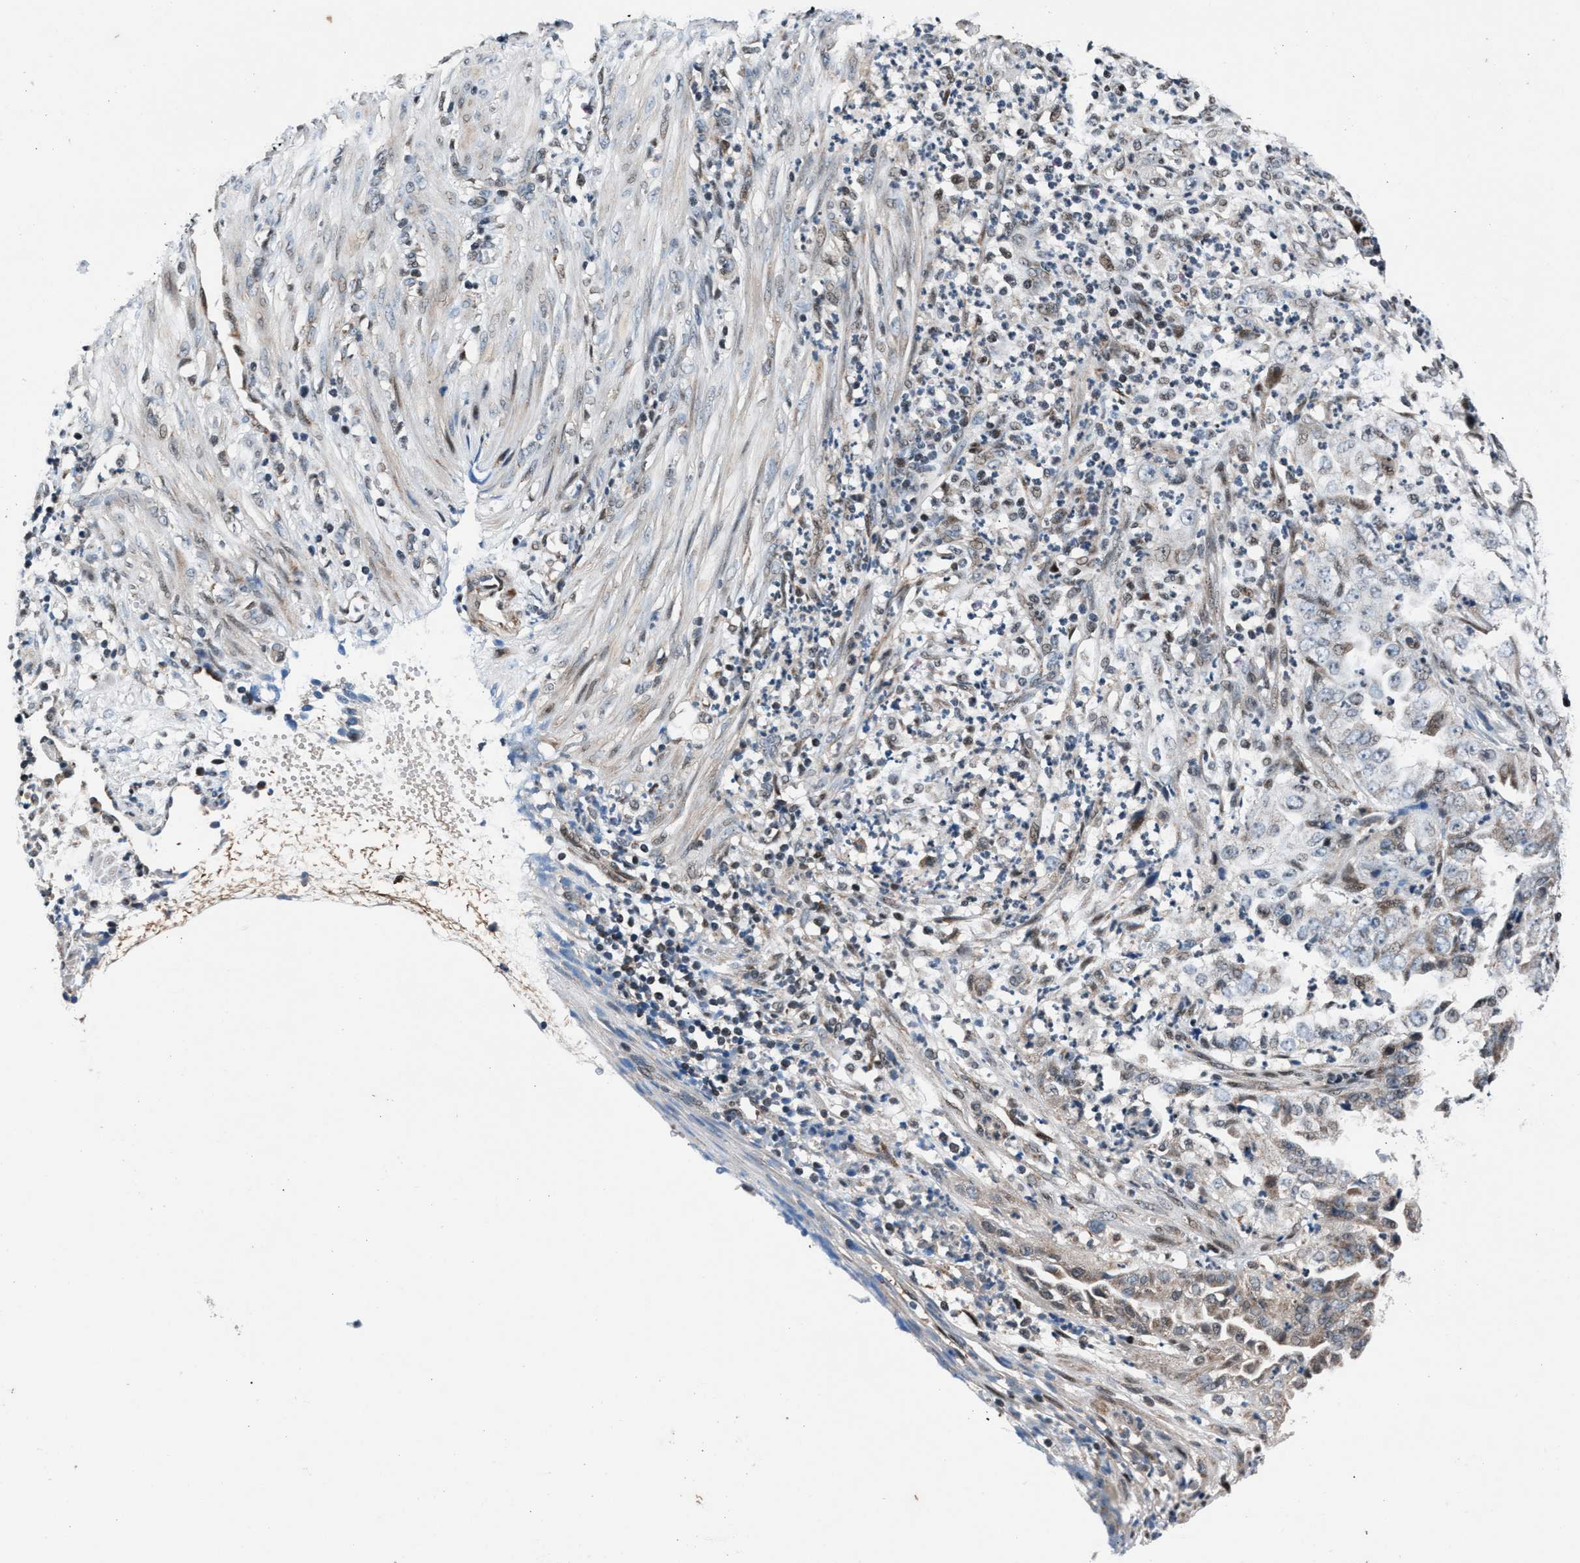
{"staining": {"intensity": "moderate", "quantity": "25%-75%", "location": "cytoplasmic/membranous"}, "tissue": "endometrial cancer", "cell_type": "Tumor cells", "image_type": "cancer", "snomed": [{"axis": "morphology", "description": "Adenocarcinoma, NOS"}, {"axis": "topography", "description": "Endometrium"}], "caption": "Approximately 25%-75% of tumor cells in endometrial adenocarcinoma reveal moderate cytoplasmic/membranous protein staining as visualized by brown immunohistochemical staining.", "gene": "PRRC2B", "patient": {"sex": "female", "age": 51}}